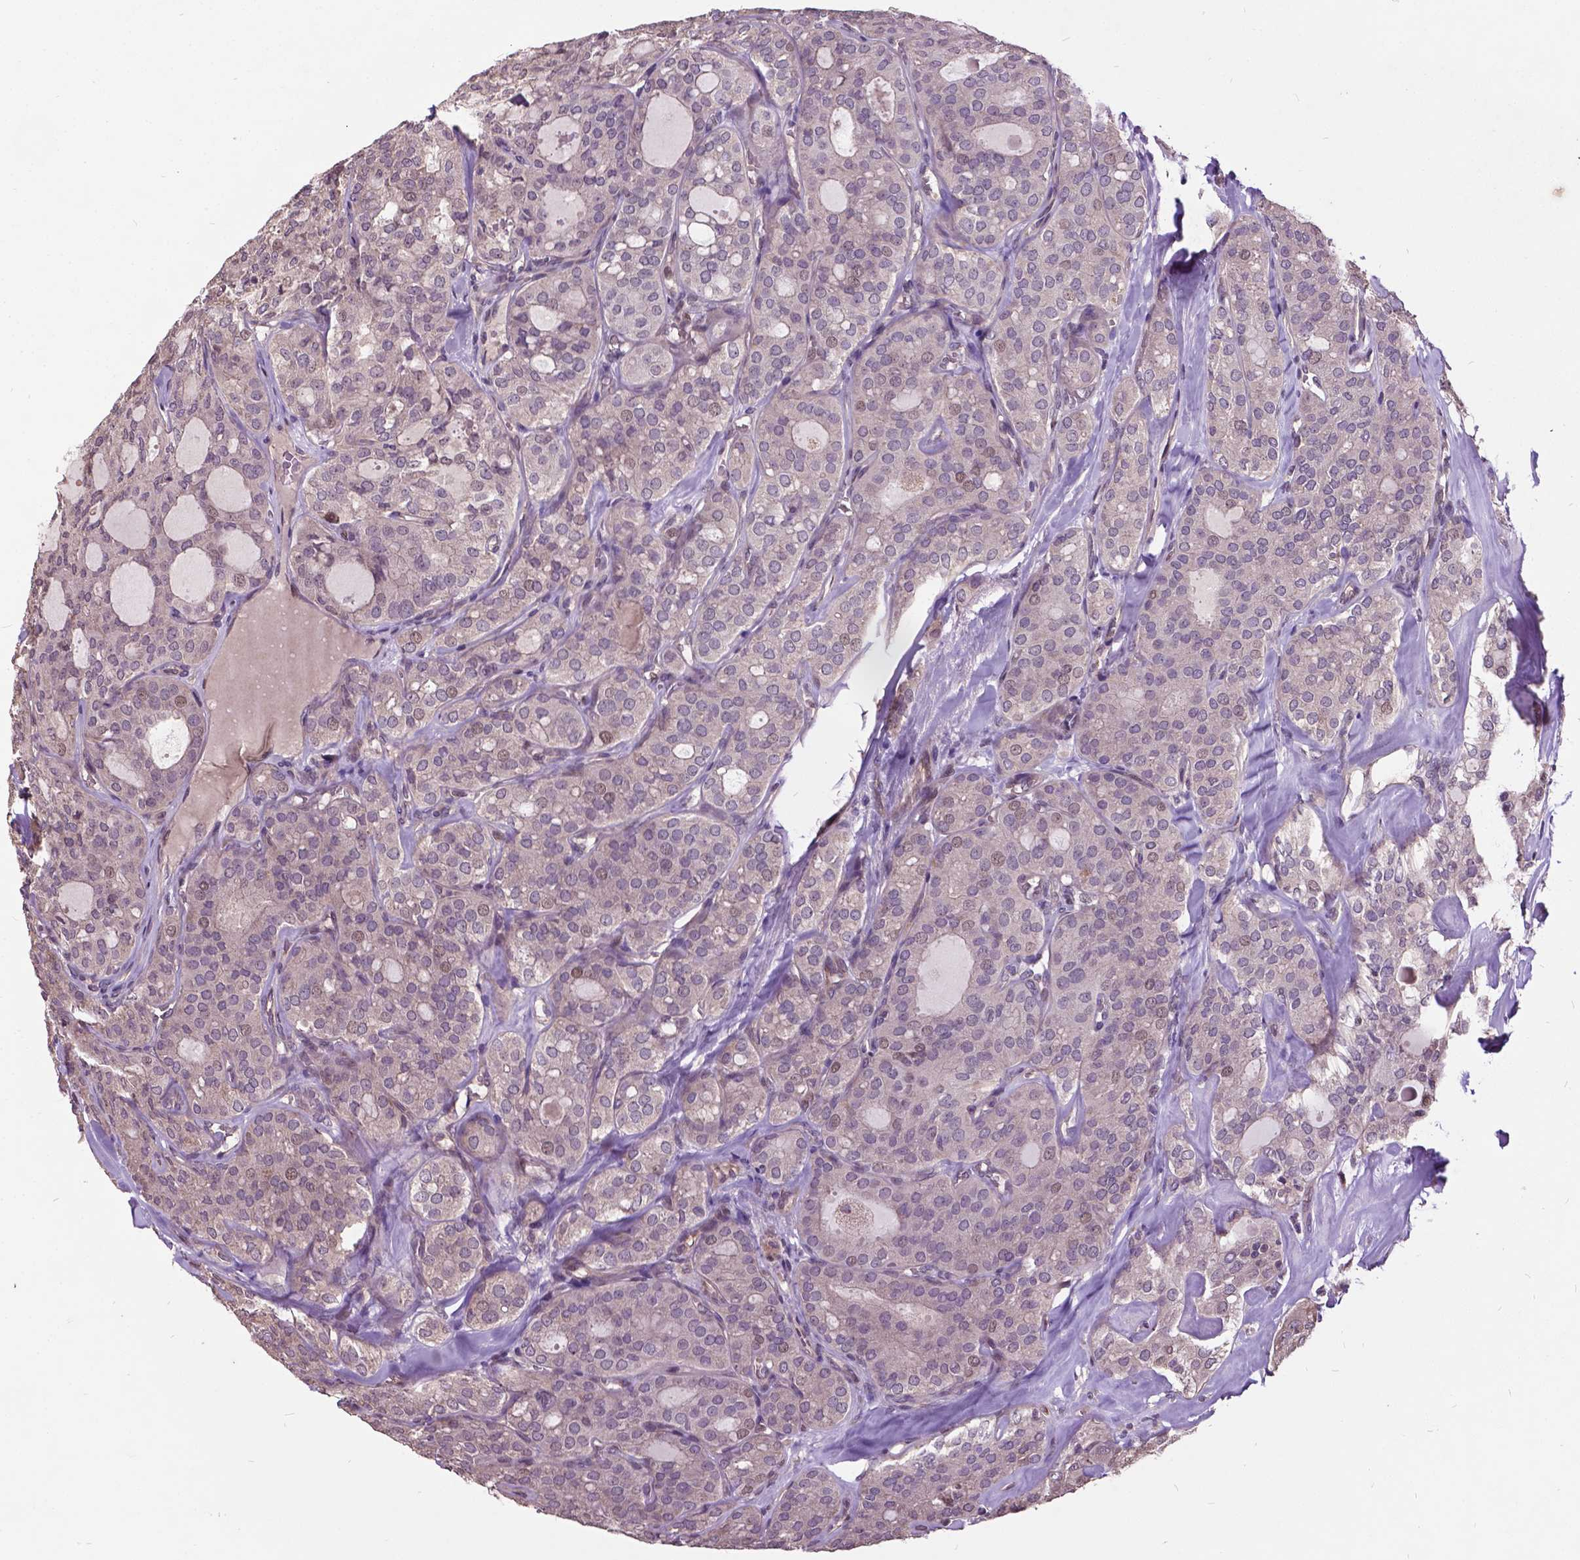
{"staining": {"intensity": "negative", "quantity": "none", "location": "none"}, "tissue": "thyroid cancer", "cell_type": "Tumor cells", "image_type": "cancer", "snomed": [{"axis": "morphology", "description": "Follicular adenoma carcinoma, NOS"}, {"axis": "topography", "description": "Thyroid gland"}], "caption": "This histopathology image is of thyroid cancer (follicular adenoma carcinoma) stained with immunohistochemistry (IHC) to label a protein in brown with the nuclei are counter-stained blue. There is no staining in tumor cells.", "gene": "AP1S3", "patient": {"sex": "male", "age": 75}}